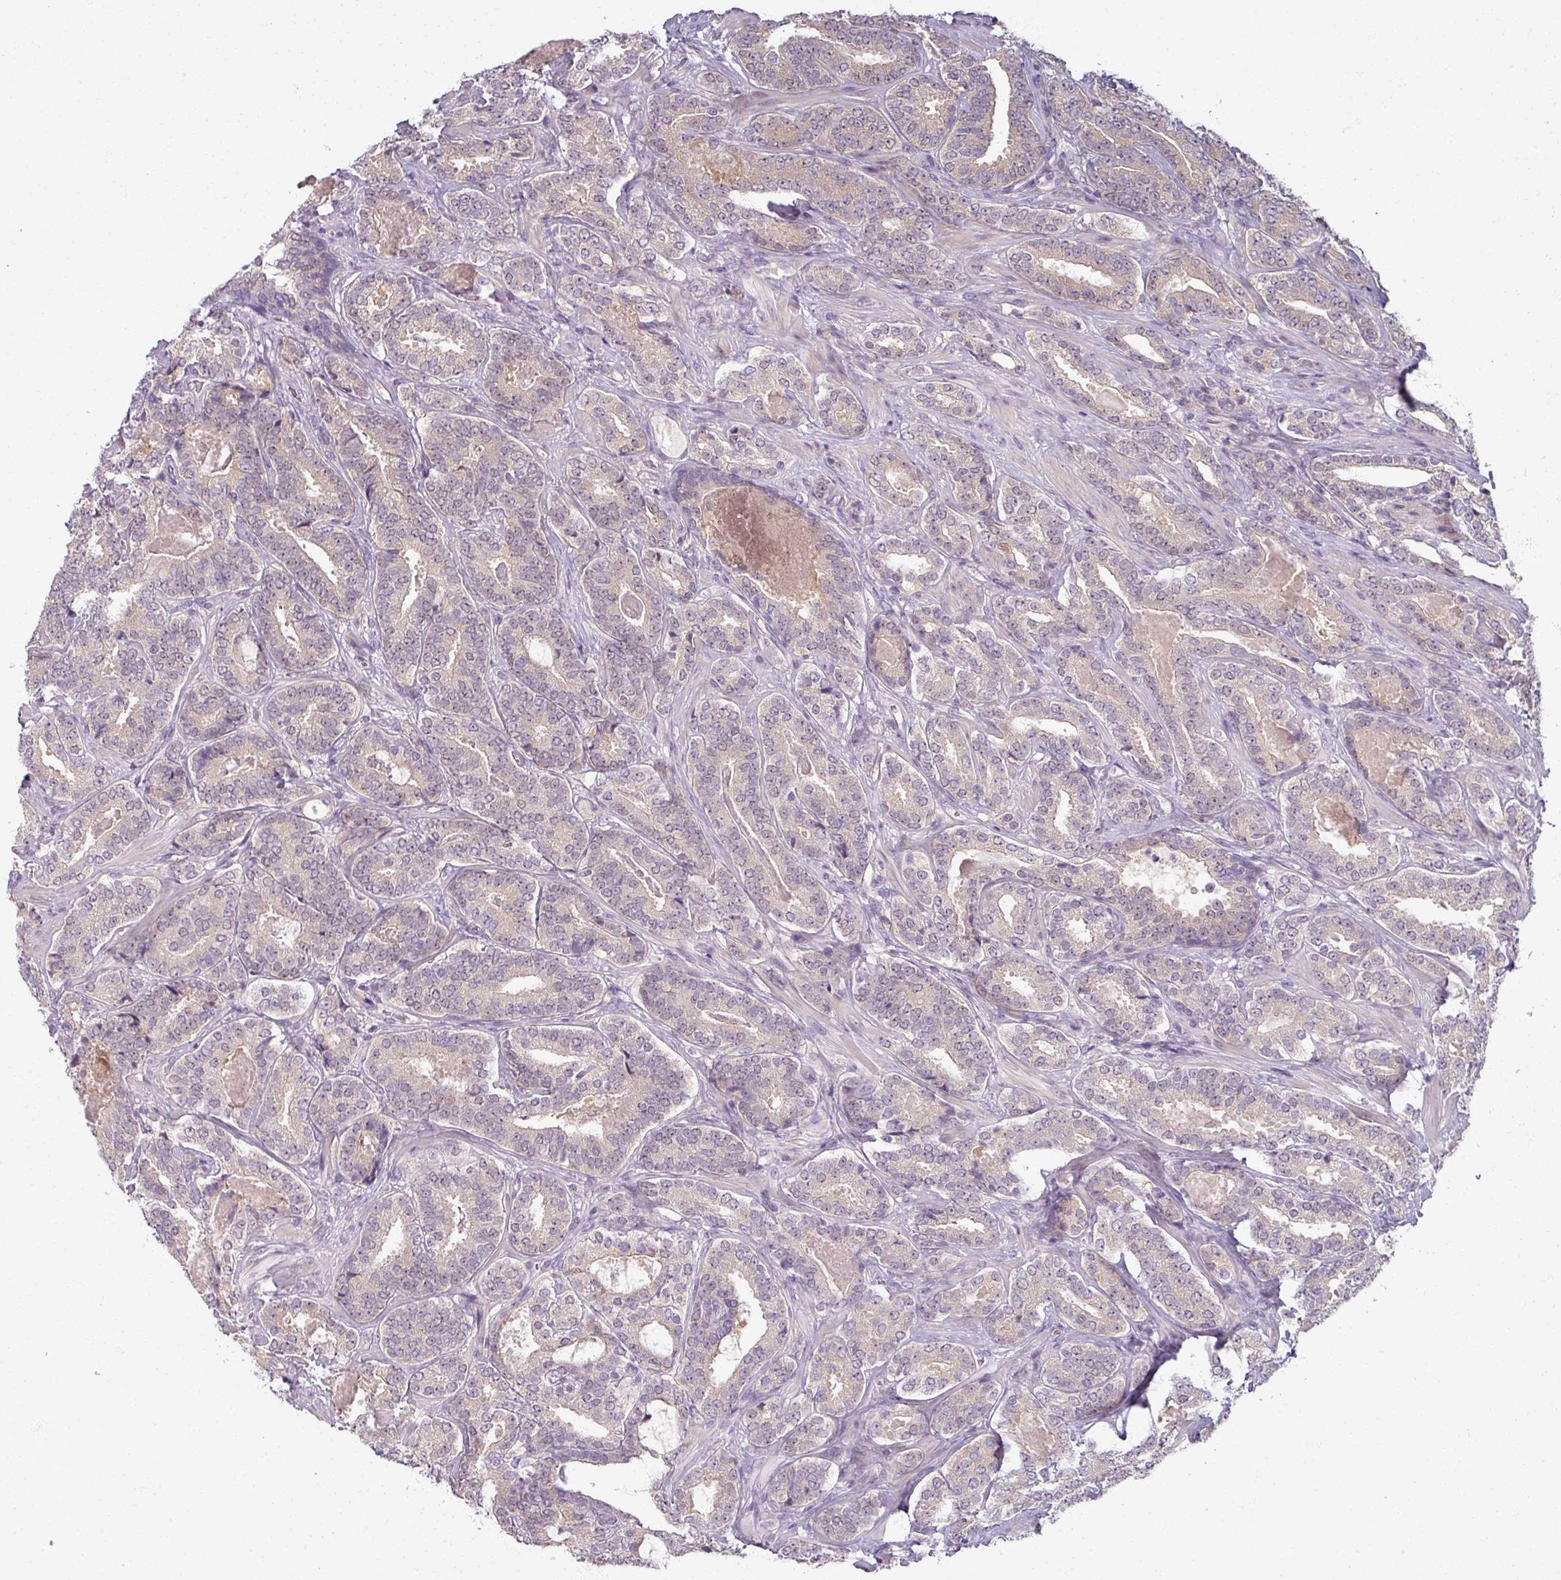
{"staining": {"intensity": "weak", "quantity": "<25%", "location": "cytoplasmic/membranous"}, "tissue": "prostate cancer", "cell_type": "Tumor cells", "image_type": "cancer", "snomed": [{"axis": "morphology", "description": "Adenocarcinoma, High grade"}, {"axis": "topography", "description": "Prostate"}], "caption": "Immunohistochemistry of human high-grade adenocarcinoma (prostate) demonstrates no expression in tumor cells.", "gene": "MYMK", "patient": {"sex": "male", "age": 65}}